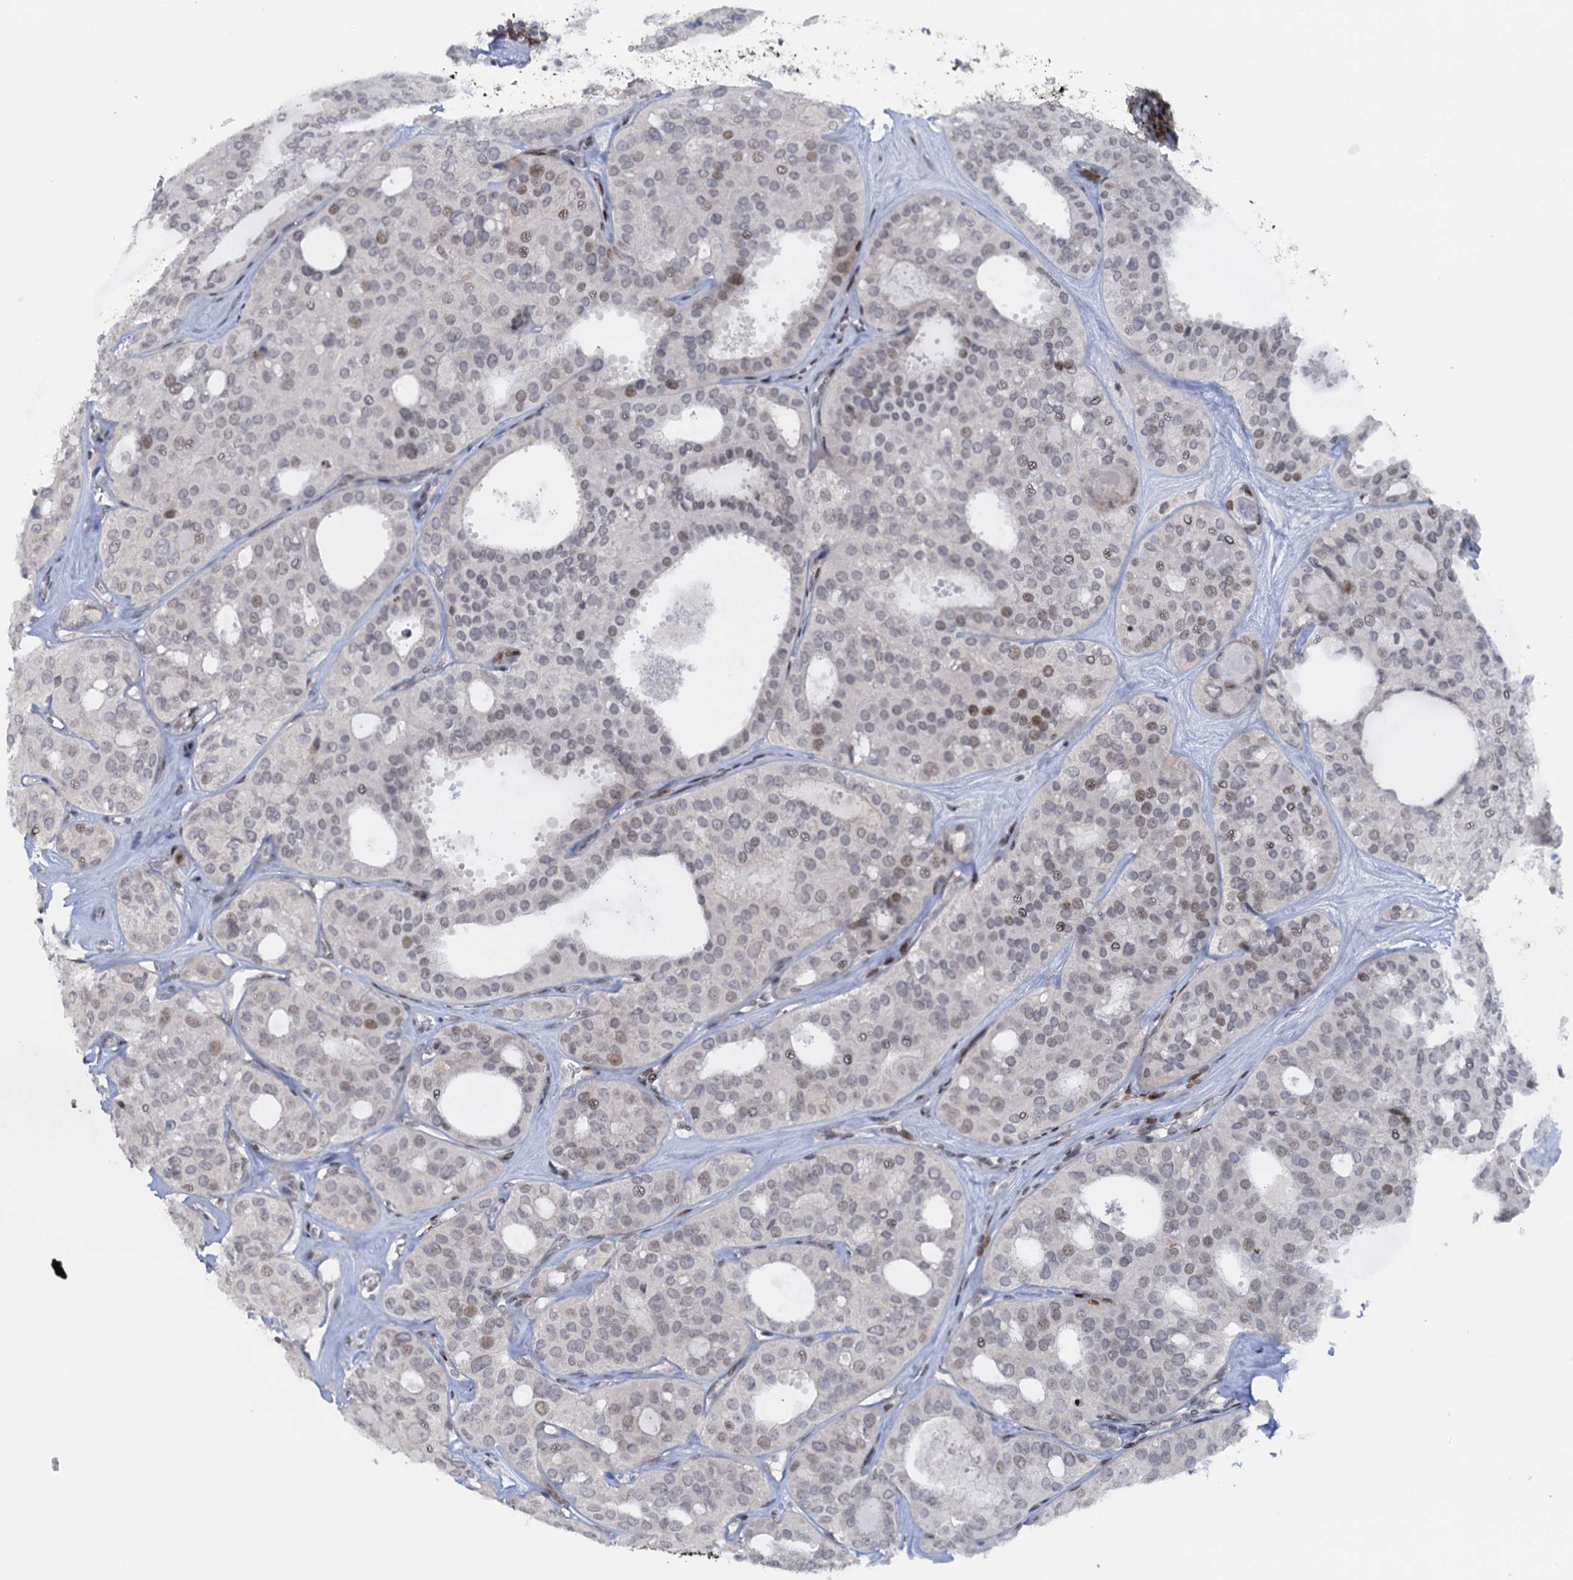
{"staining": {"intensity": "moderate", "quantity": "<25%", "location": "nuclear"}, "tissue": "thyroid cancer", "cell_type": "Tumor cells", "image_type": "cancer", "snomed": [{"axis": "morphology", "description": "Follicular adenoma carcinoma, NOS"}, {"axis": "topography", "description": "Thyroid gland"}], "caption": "Thyroid cancer (follicular adenoma carcinoma) stained for a protein (brown) displays moderate nuclear positive positivity in approximately <25% of tumor cells.", "gene": "FYB1", "patient": {"sex": "male", "age": 75}}